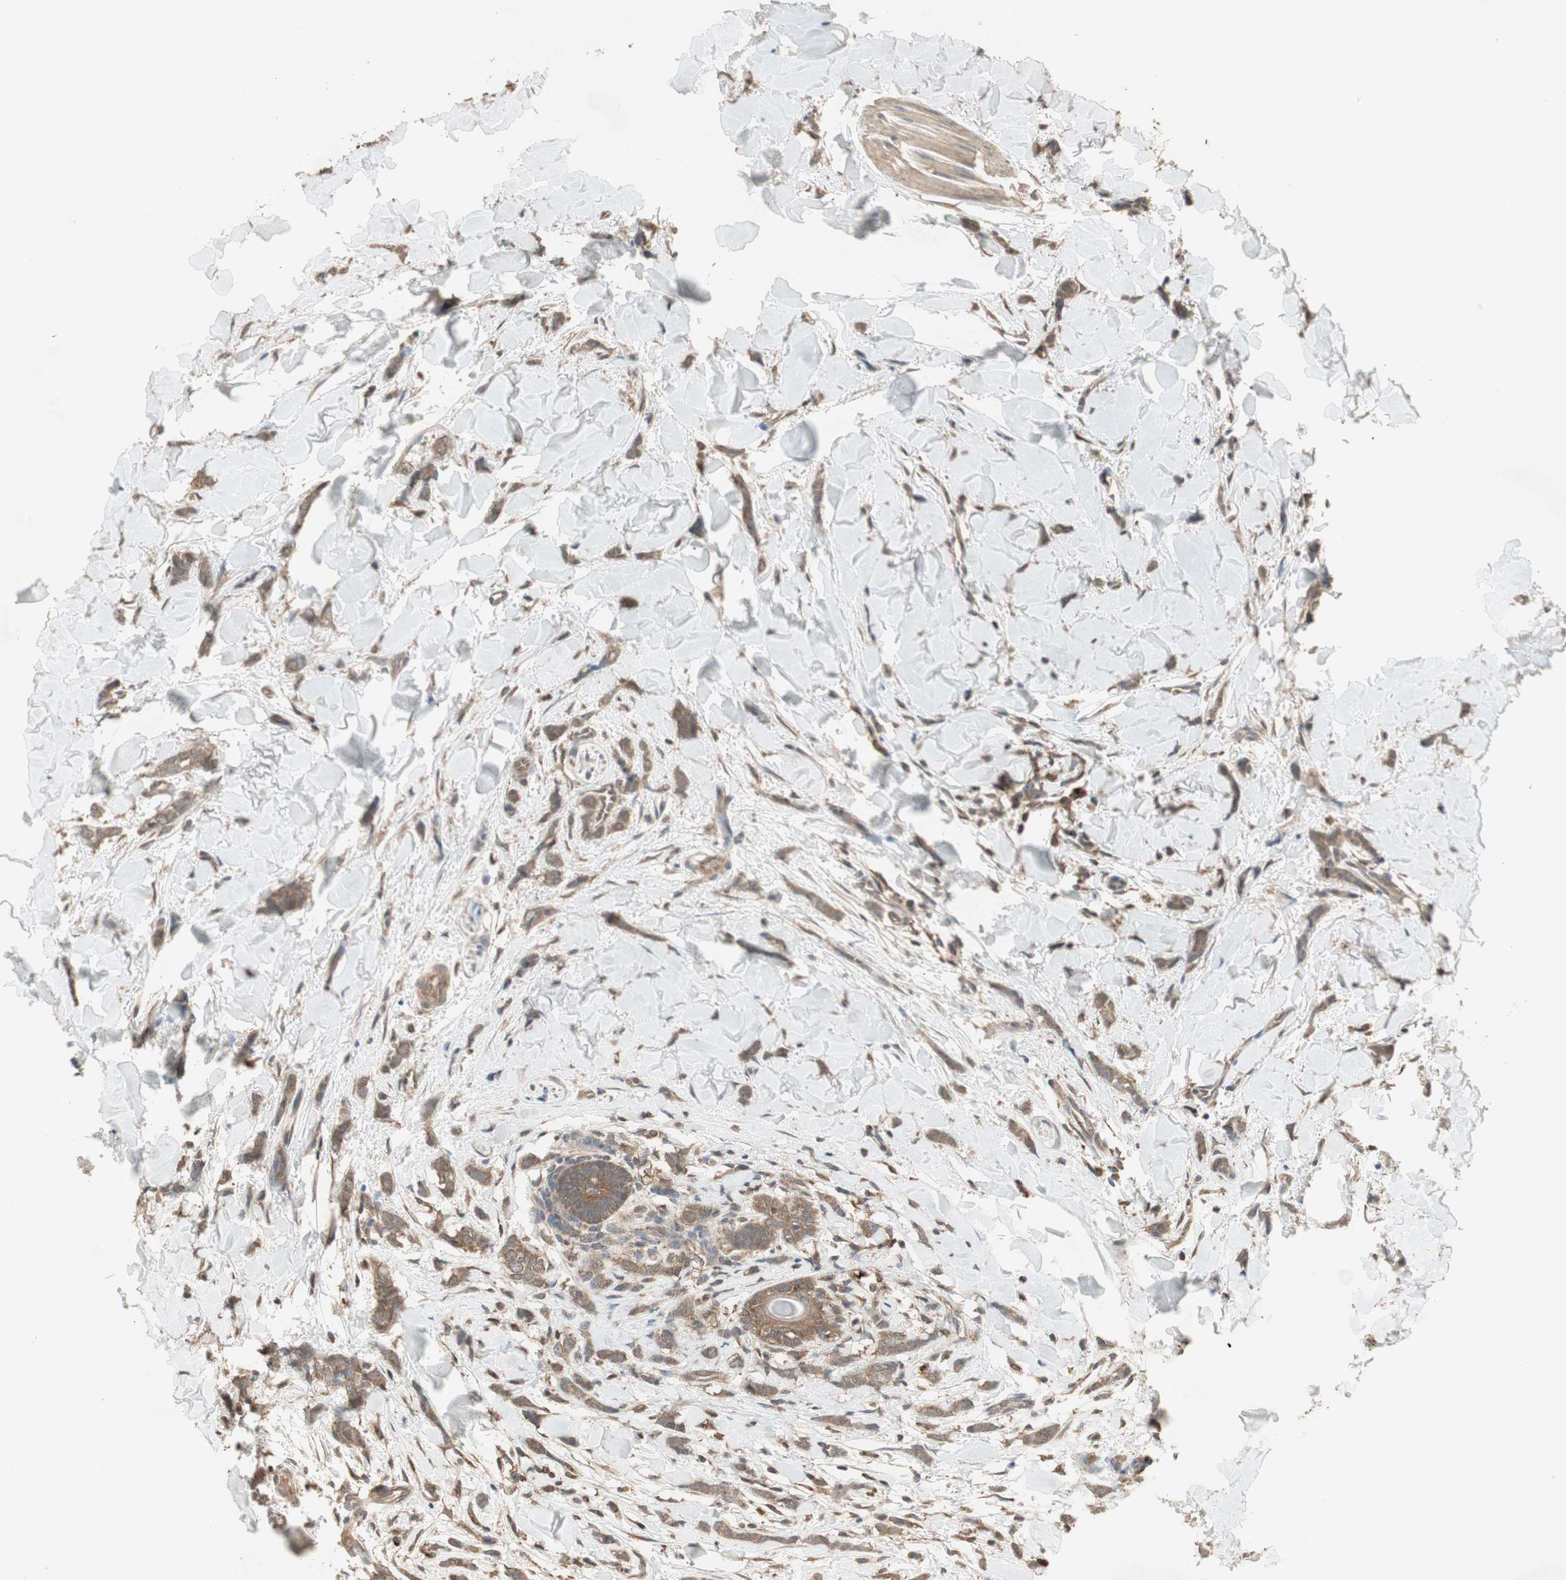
{"staining": {"intensity": "moderate", "quantity": ">75%", "location": "cytoplasmic/membranous"}, "tissue": "breast cancer", "cell_type": "Tumor cells", "image_type": "cancer", "snomed": [{"axis": "morphology", "description": "Lobular carcinoma"}, {"axis": "topography", "description": "Skin"}, {"axis": "topography", "description": "Breast"}], "caption": "Immunohistochemistry (IHC) of human lobular carcinoma (breast) demonstrates medium levels of moderate cytoplasmic/membranous expression in about >75% of tumor cells.", "gene": "UBAC1", "patient": {"sex": "female", "age": 46}}